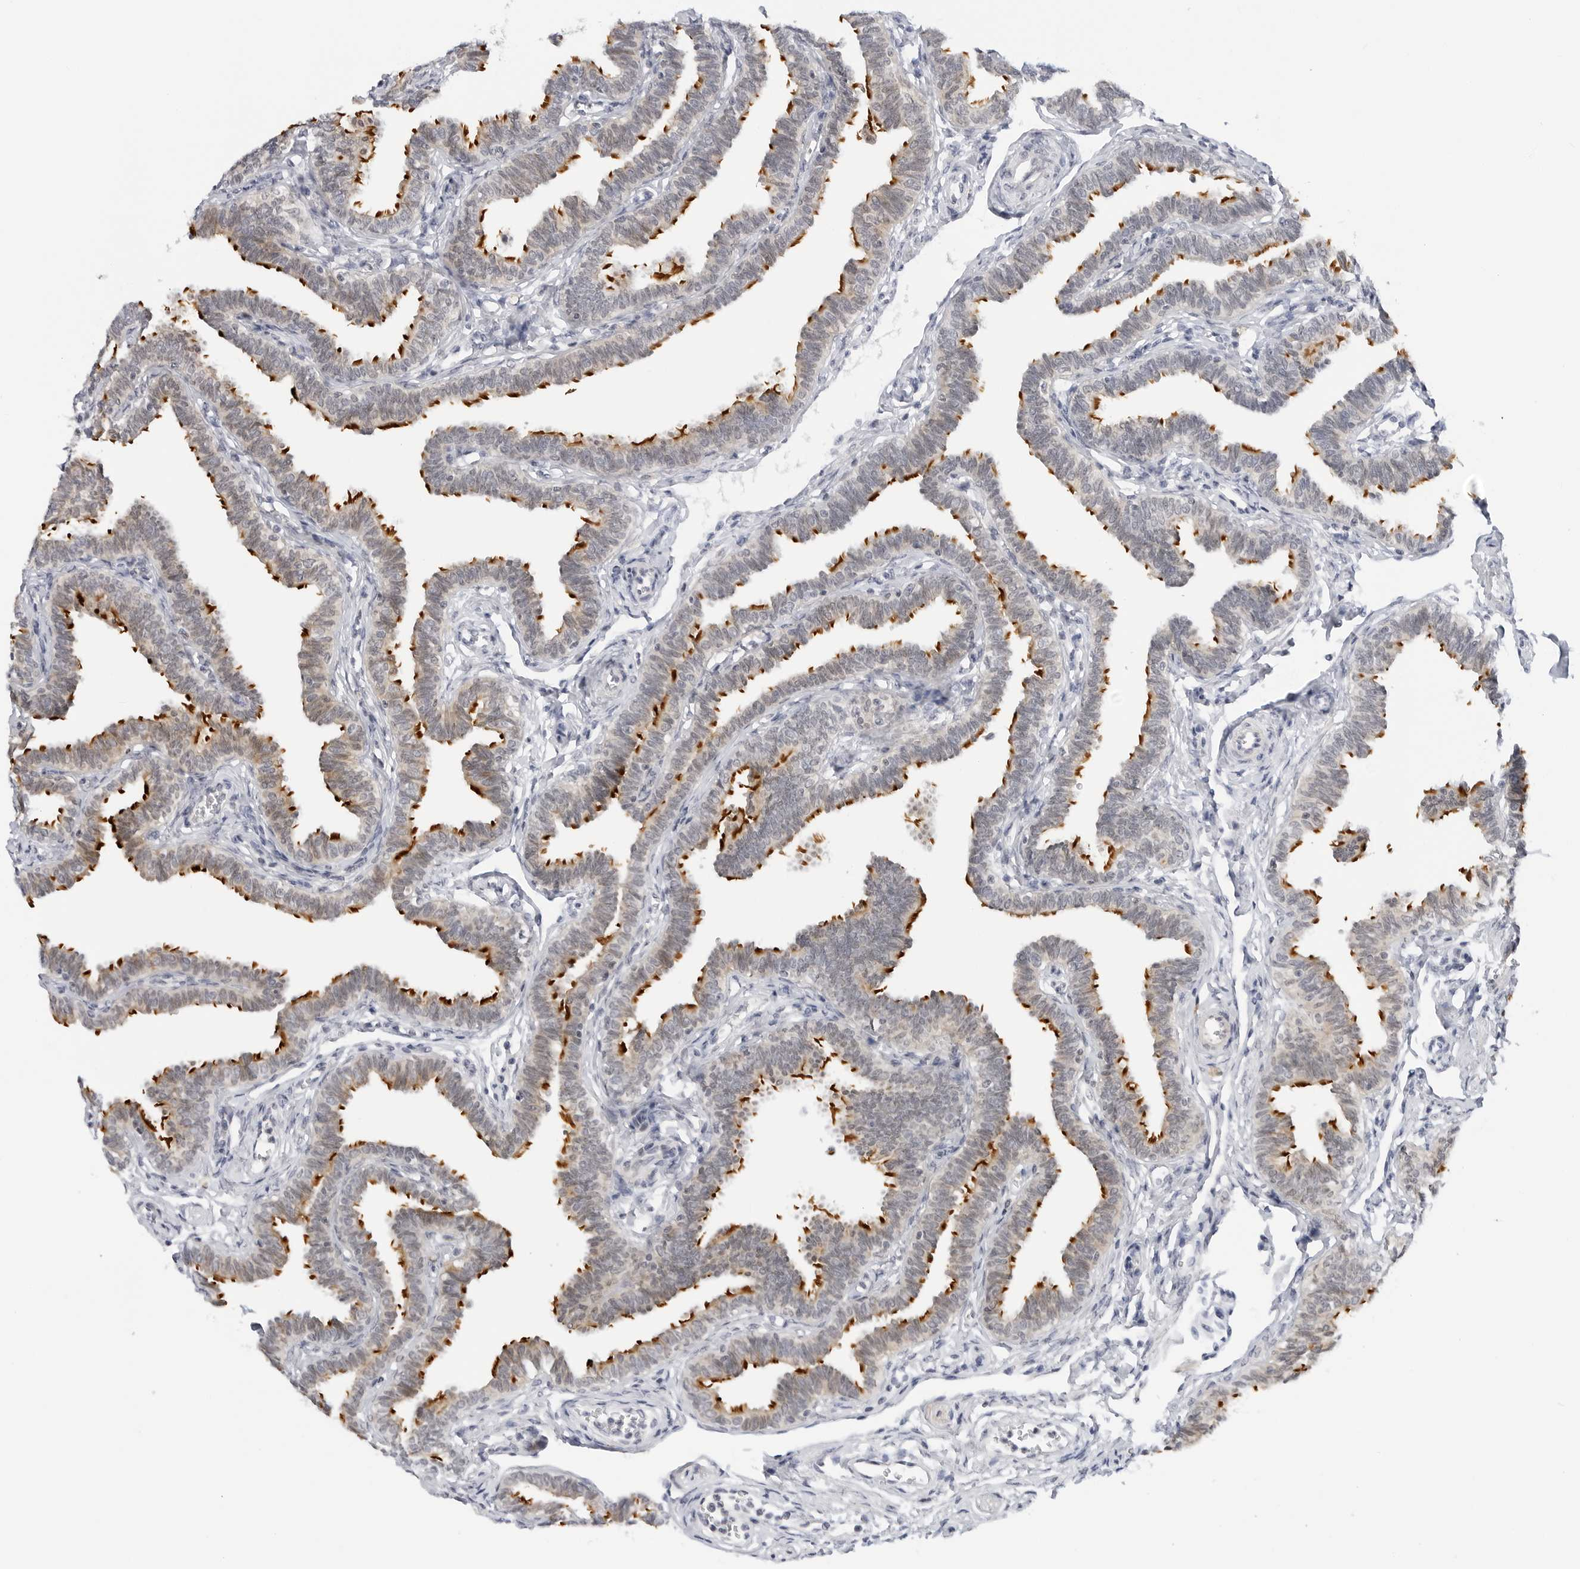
{"staining": {"intensity": "strong", "quantity": "<25%", "location": "cytoplasmic/membranous"}, "tissue": "fallopian tube", "cell_type": "Glandular cells", "image_type": "normal", "snomed": [{"axis": "morphology", "description": "Normal tissue, NOS"}, {"axis": "topography", "description": "Fallopian tube"}, {"axis": "topography", "description": "Ovary"}], "caption": "Immunohistochemical staining of unremarkable human fallopian tube displays <25% levels of strong cytoplasmic/membranous protein staining in approximately <25% of glandular cells. (DAB = brown stain, brightfield microscopy at high magnification).", "gene": "MAP2K5", "patient": {"sex": "female", "age": 23}}